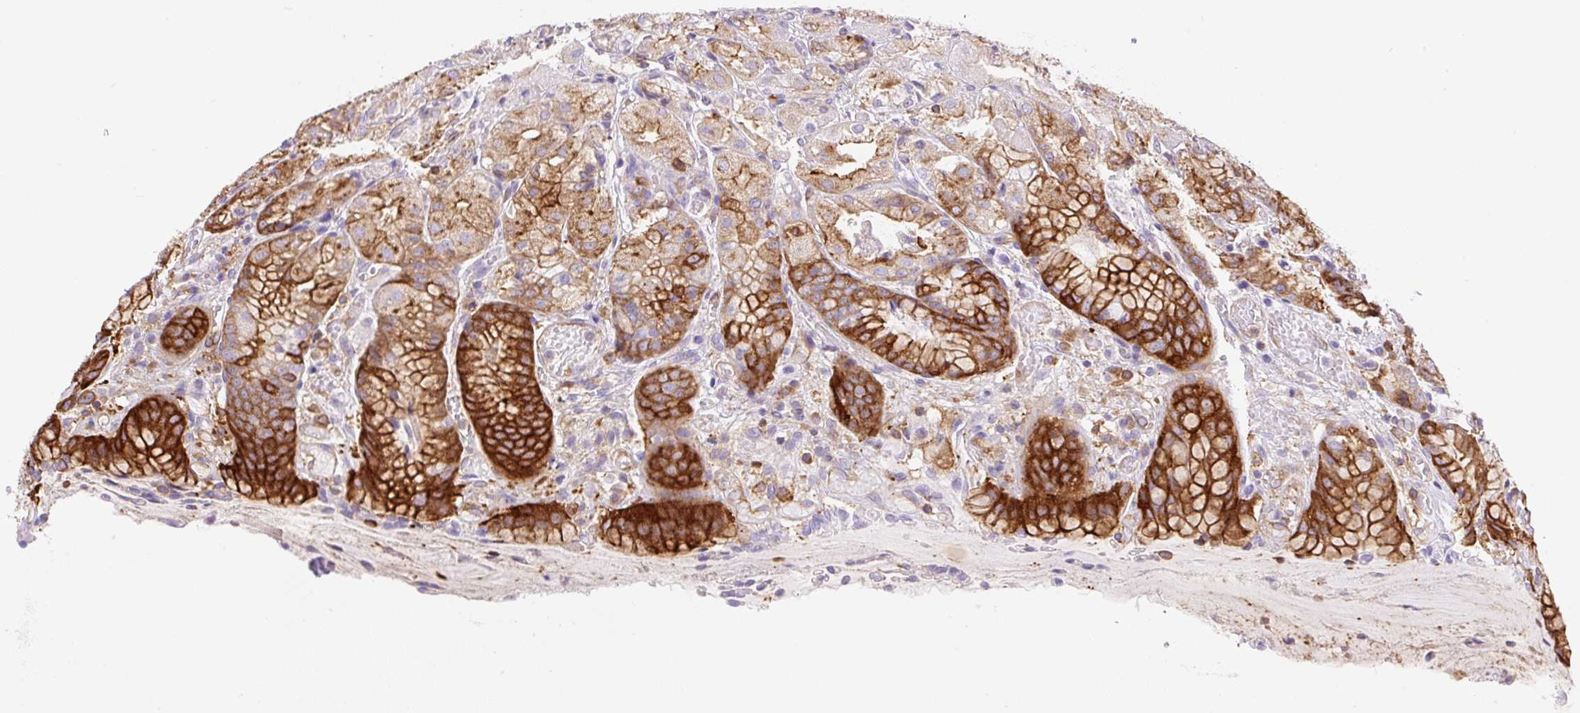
{"staining": {"intensity": "strong", "quantity": ">75%", "location": "cytoplasmic/membranous"}, "tissue": "stomach", "cell_type": "Glandular cells", "image_type": "normal", "snomed": [{"axis": "morphology", "description": "Normal tissue, NOS"}, {"axis": "topography", "description": "Stomach, upper"}], "caption": "A high-resolution image shows immunohistochemistry staining of benign stomach, which shows strong cytoplasmic/membranous expression in about >75% of glandular cells.", "gene": "DNM2", "patient": {"sex": "male", "age": 72}}